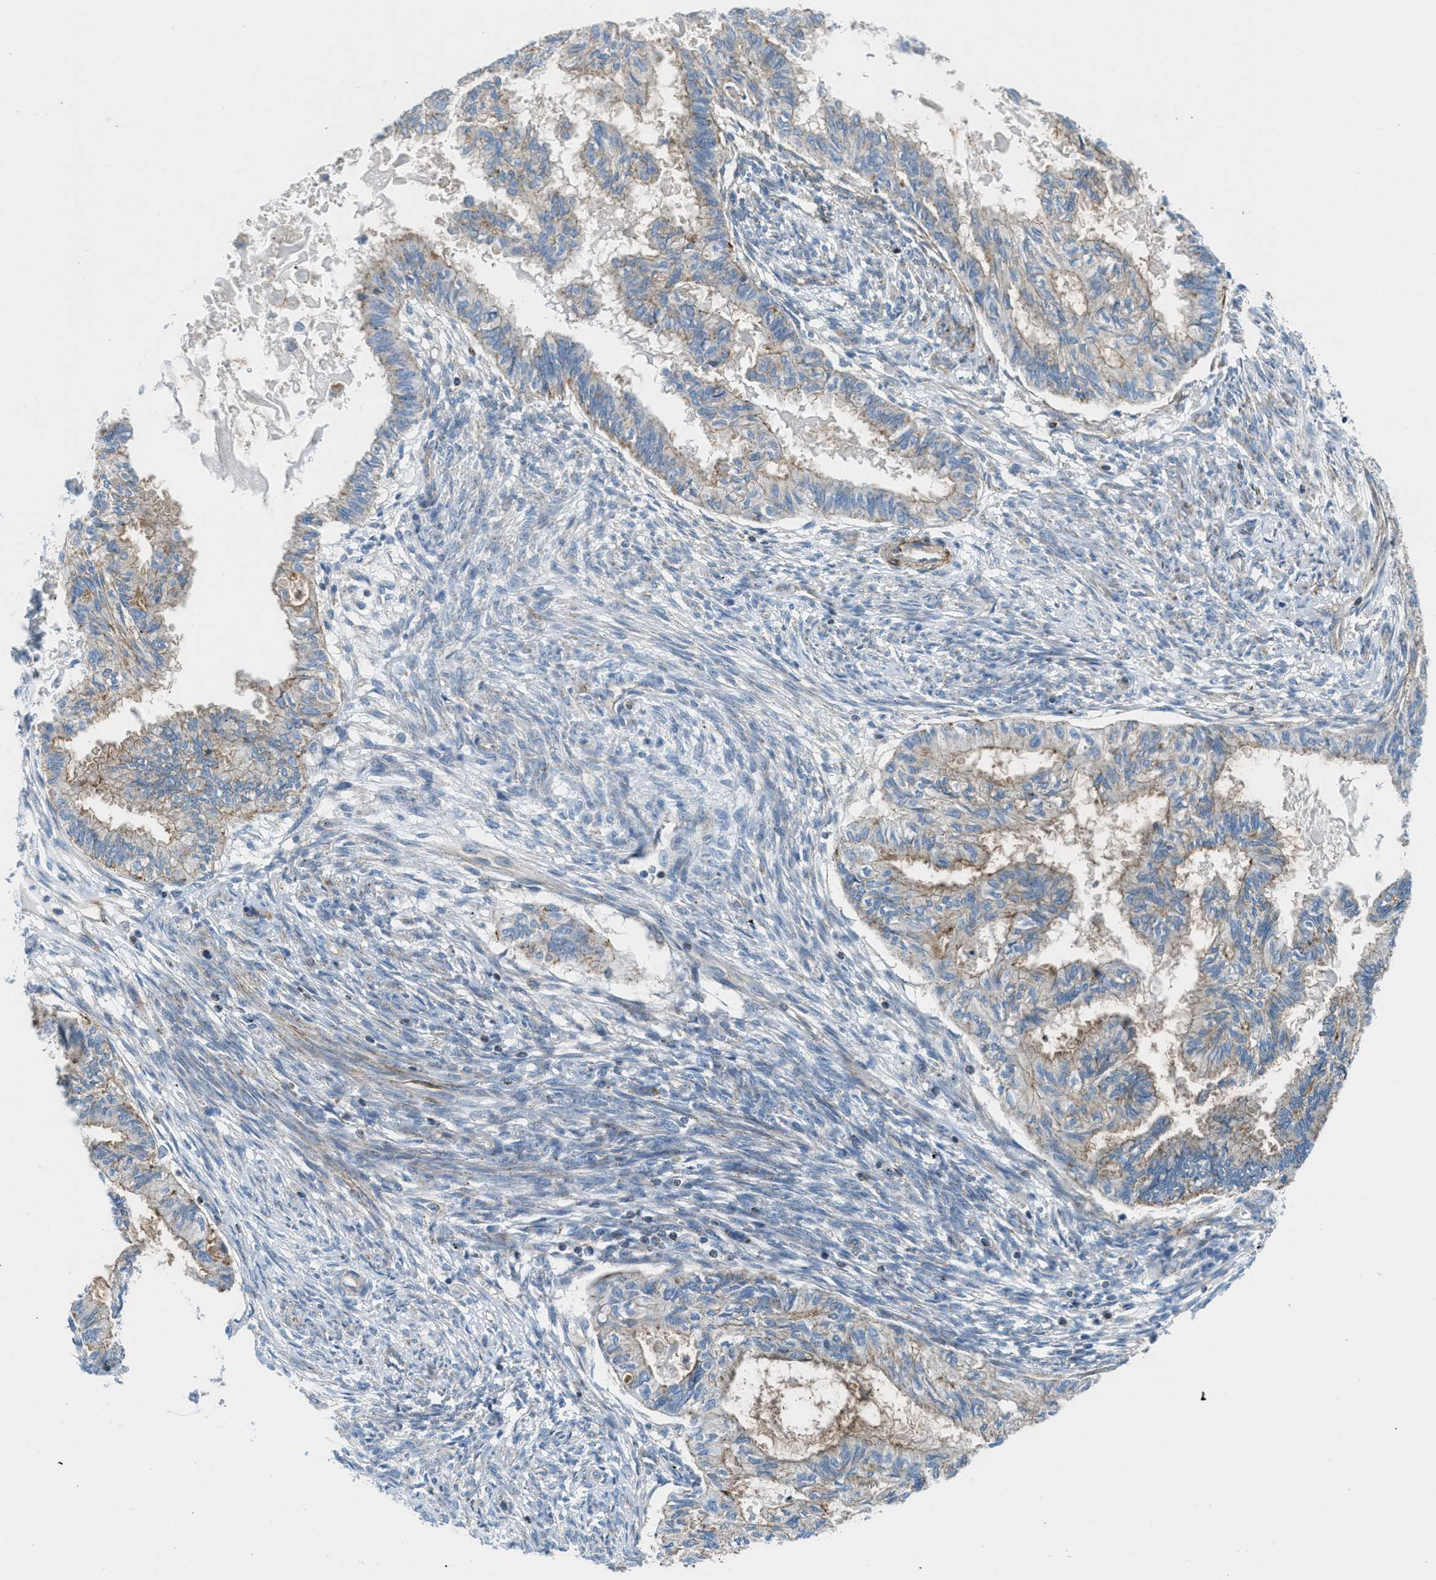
{"staining": {"intensity": "weak", "quantity": ">75%", "location": "cytoplasmic/membranous"}, "tissue": "cervical cancer", "cell_type": "Tumor cells", "image_type": "cancer", "snomed": [{"axis": "morphology", "description": "Normal tissue, NOS"}, {"axis": "morphology", "description": "Adenocarcinoma, NOS"}, {"axis": "topography", "description": "Cervix"}, {"axis": "topography", "description": "Endometrium"}], "caption": "This is an image of immunohistochemistry staining of cervical cancer (adenocarcinoma), which shows weak staining in the cytoplasmic/membranous of tumor cells.", "gene": "MFSD13A", "patient": {"sex": "female", "age": 86}}